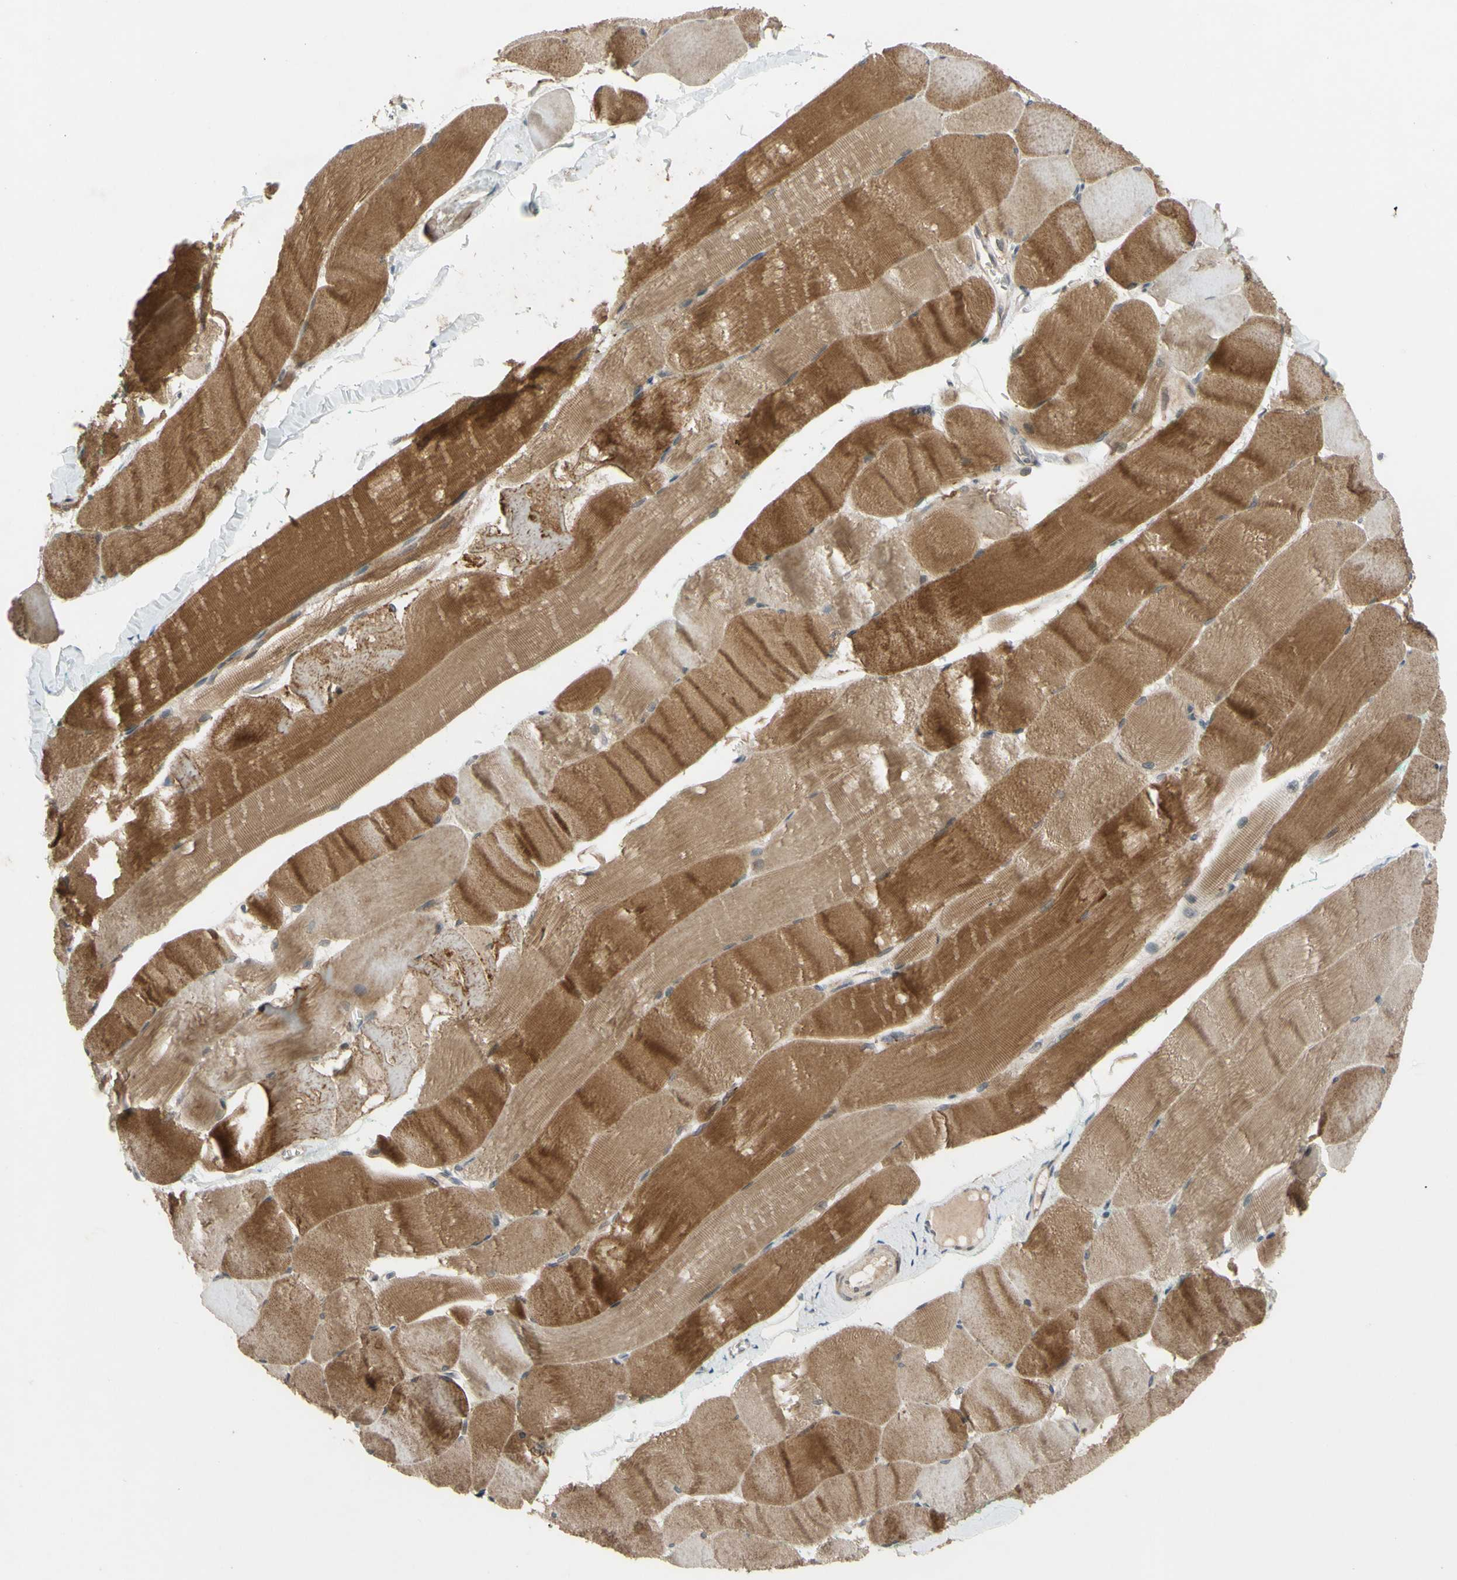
{"staining": {"intensity": "strong", "quantity": ">75%", "location": "cytoplasmic/membranous"}, "tissue": "skeletal muscle", "cell_type": "Myocytes", "image_type": "normal", "snomed": [{"axis": "morphology", "description": "Normal tissue, NOS"}, {"axis": "morphology", "description": "Squamous cell carcinoma, NOS"}, {"axis": "topography", "description": "Skeletal muscle"}], "caption": "DAB immunohistochemical staining of benign skeletal muscle shows strong cytoplasmic/membranous protein positivity in approximately >75% of myocytes. (Brightfield microscopy of DAB IHC at high magnification).", "gene": "ALK", "patient": {"sex": "male", "age": 51}}